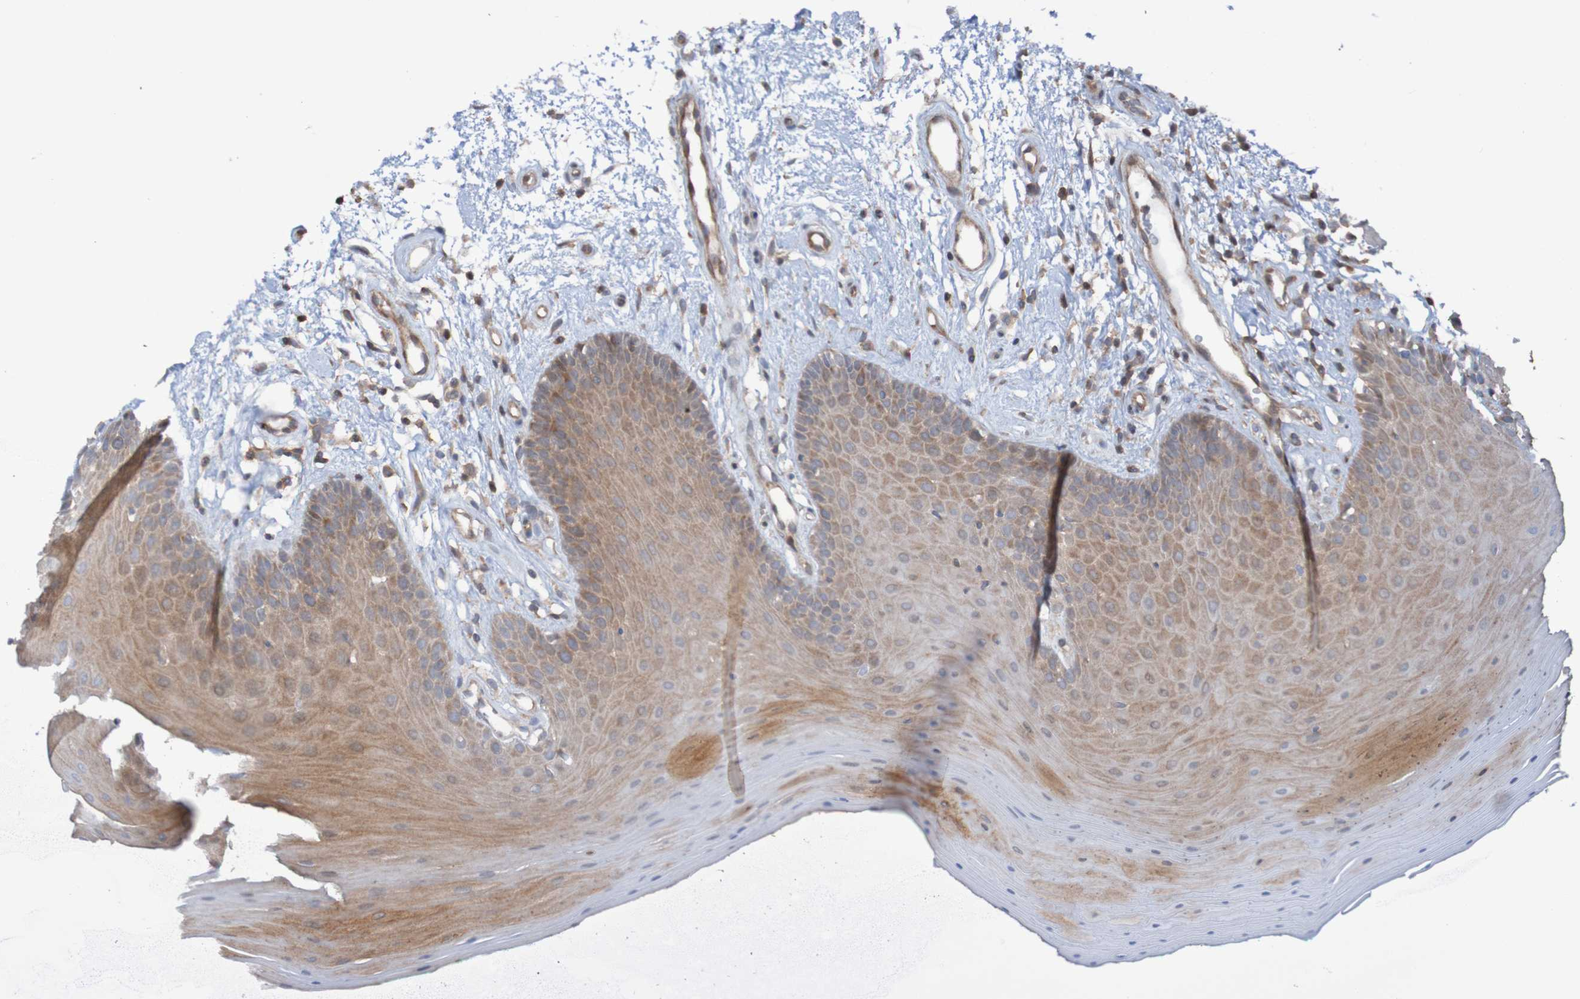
{"staining": {"intensity": "moderate", "quantity": ">75%", "location": "cytoplasmic/membranous"}, "tissue": "oral mucosa", "cell_type": "Squamous epithelial cells", "image_type": "normal", "snomed": [{"axis": "morphology", "description": "Normal tissue, NOS"}, {"axis": "topography", "description": "Skeletal muscle"}, {"axis": "topography", "description": "Oral tissue"}], "caption": "Brown immunohistochemical staining in unremarkable human oral mucosa exhibits moderate cytoplasmic/membranous staining in about >75% of squamous epithelial cells.", "gene": "ANGPT4", "patient": {"sex": "male", "age": 58}}